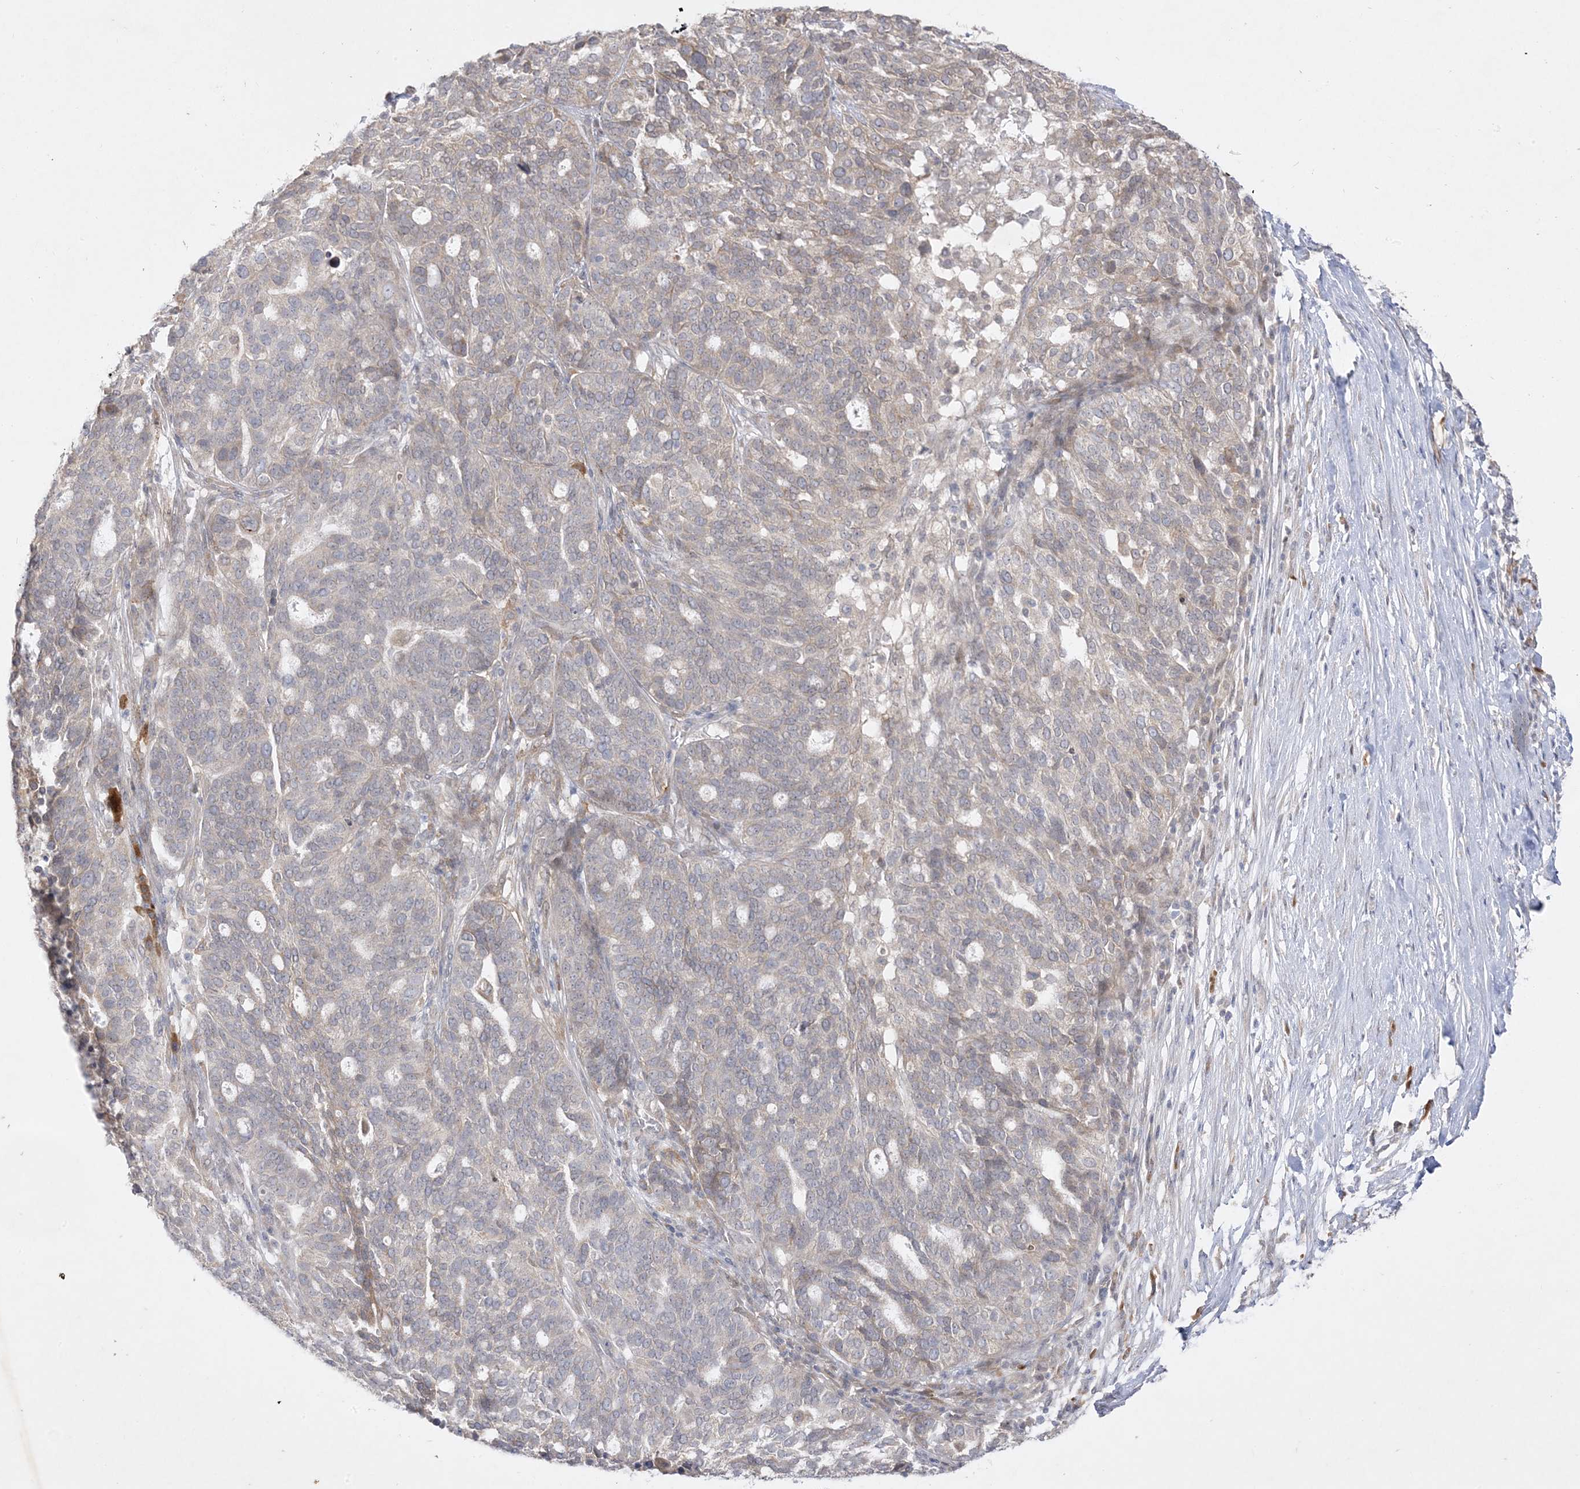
{"staining": {"intensity": "negative", "quantity": "none", "location": "none"}, "tissue": "ovarian cancer", "cell_type": "Tumor cells", "image_type": "cancer", "snomed": [{"axis": "morphology", "description": "Cystadenocarcinoma, serous, NOS"}, {"axis": "topography", "description": "Ovary"}], "caption": "Immunohistochemistry (IHC) photomicrograph of serous cystadenocarcinoma (ovarian) stained for a protein (brown), which reveals no staining in tumor cells.", "gene": "C2CD2", "patient": {"sex": "female", "age": 59}}